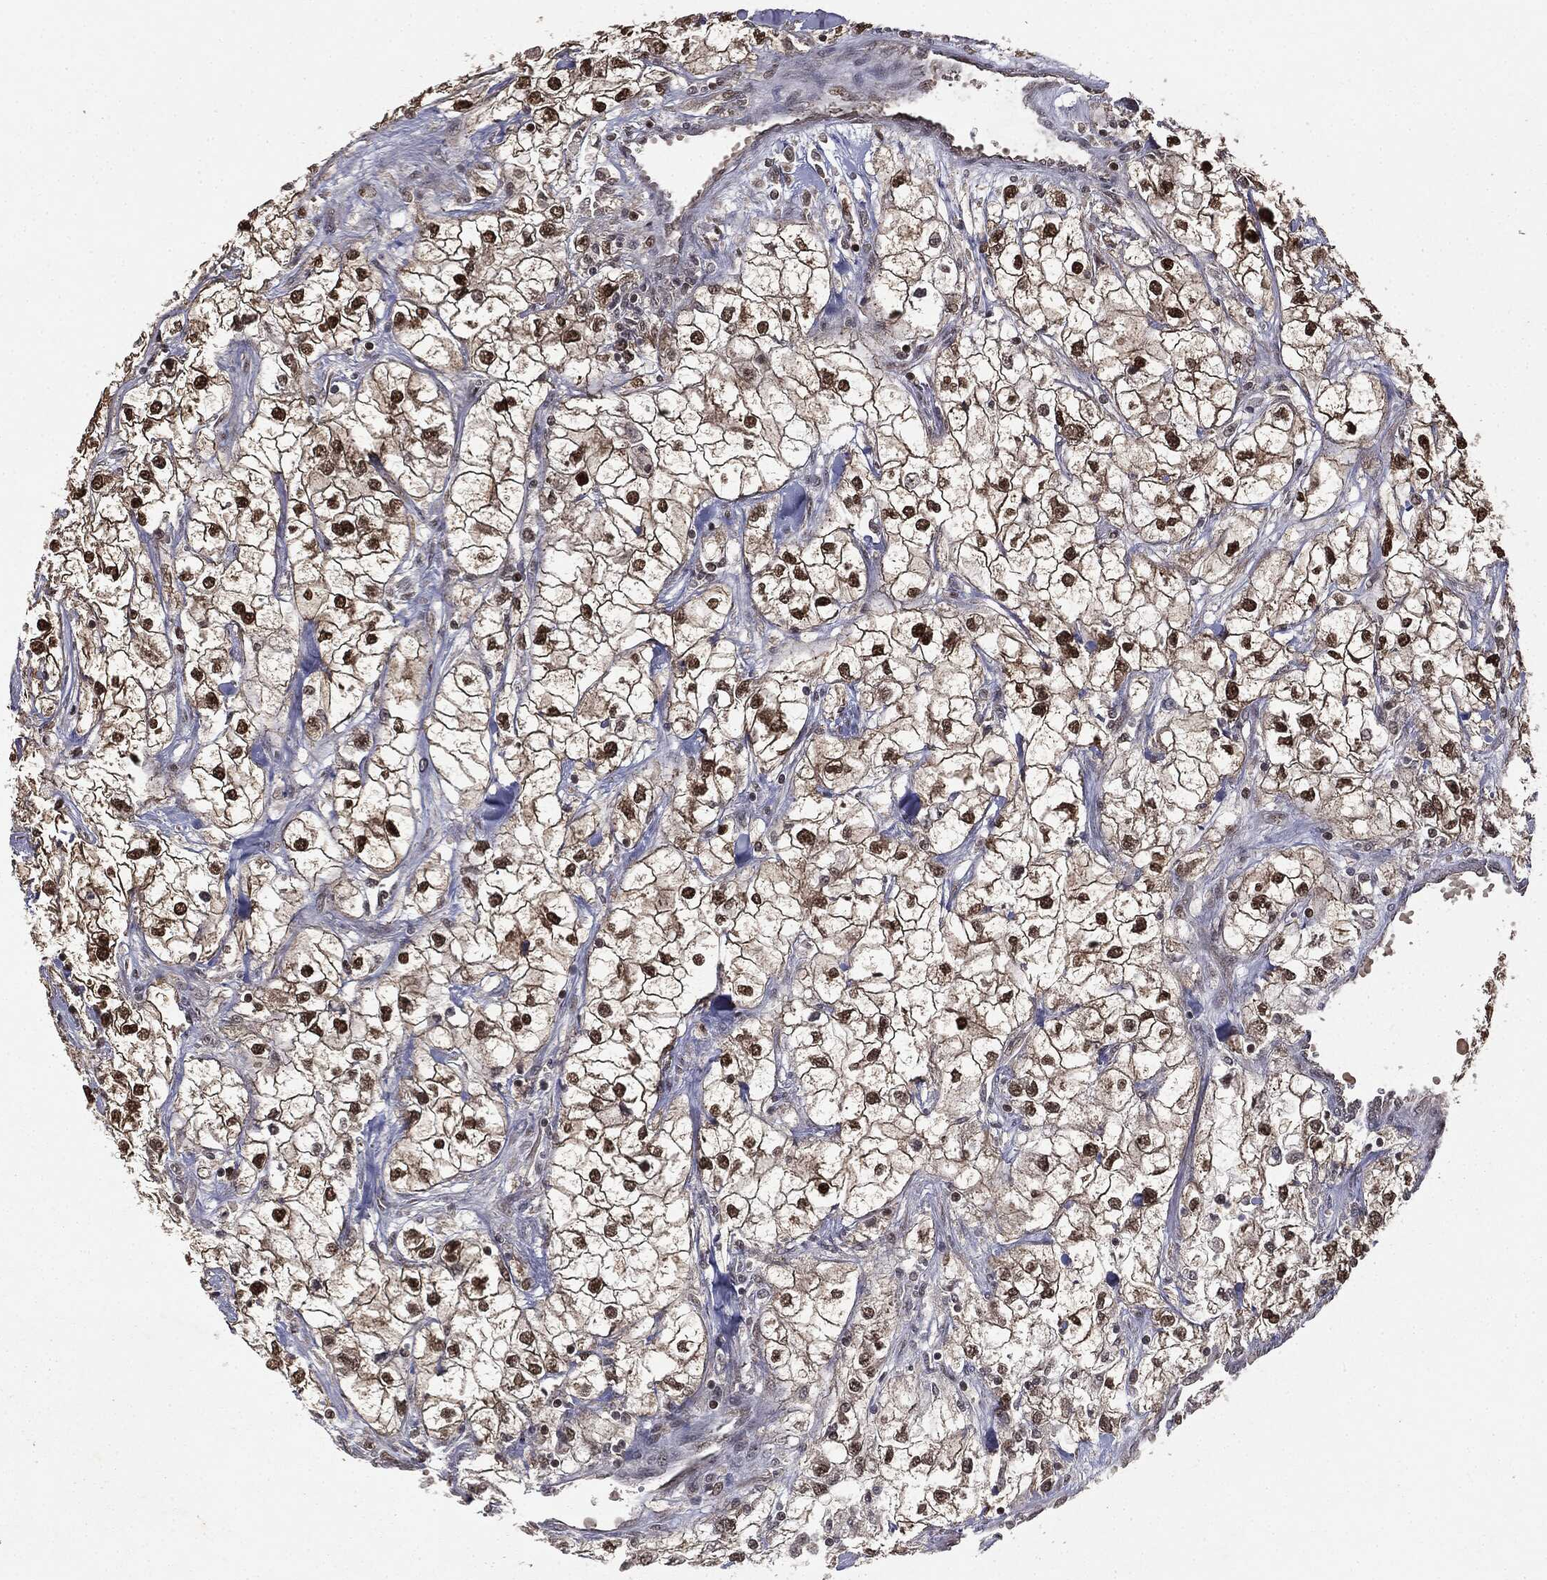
{"staining": {"intensity": "strong", "quantity": ">75%", "location": "cytoplasmic/membranous,nuclear"}, "tissue": "renal cancer", "cell_type": "Tumor cells", "image_type": "cancer", "snomed": [{"axis": "morphology", "description": "Adenocarcinoma, NOS"}, {"axis": "topography", "description": "Kidney"}], "caption": "Immunohistochemical staining of adenocarcinoma (renal) displays high levels of strong cytoplasmic/membranous and nuclear protein positivity in about >75% of tumor cells.", "gene": "ZNHIT6", "patient": {"sex": "male", "age": 59}}